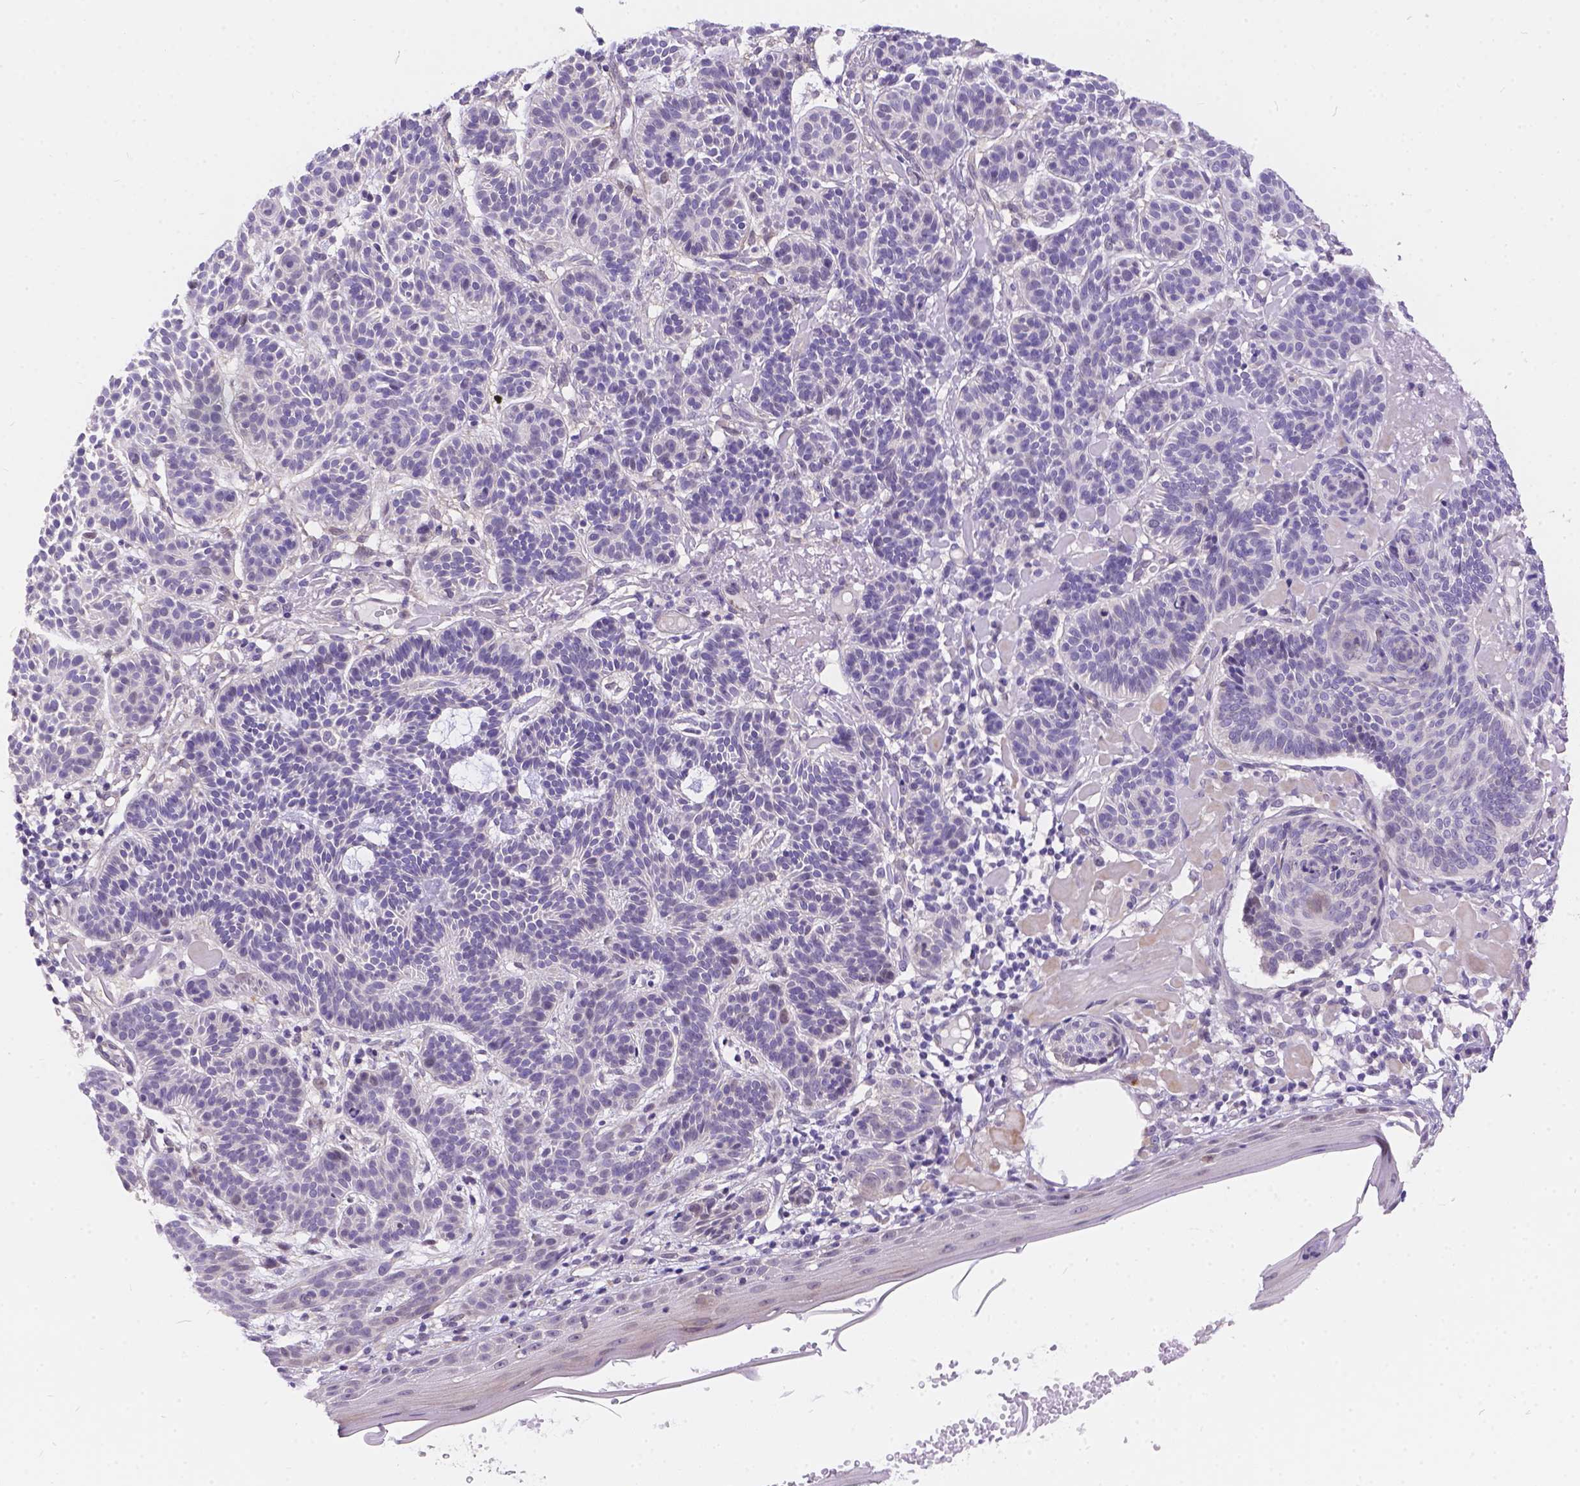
{"staining": {"intensity": "negative", "quantity": "none", "location": "none"}, "tissue": "skin cancer", "cell_type": "Tumor cells", "image_type": "cancer", "snomed": [{"axis": "morphology", "description": "Basal cell carcinoma"}, {"axis": "topography", "description": "Skin"}], "caption": "A high-resolution micrograph shows immunohistochemistry staining of skin basal cell carcinoma, which exhibits no significant expression in tumor cells.", "gene": "DLEC1", "patient": {"sex": "male", "age": 85}}